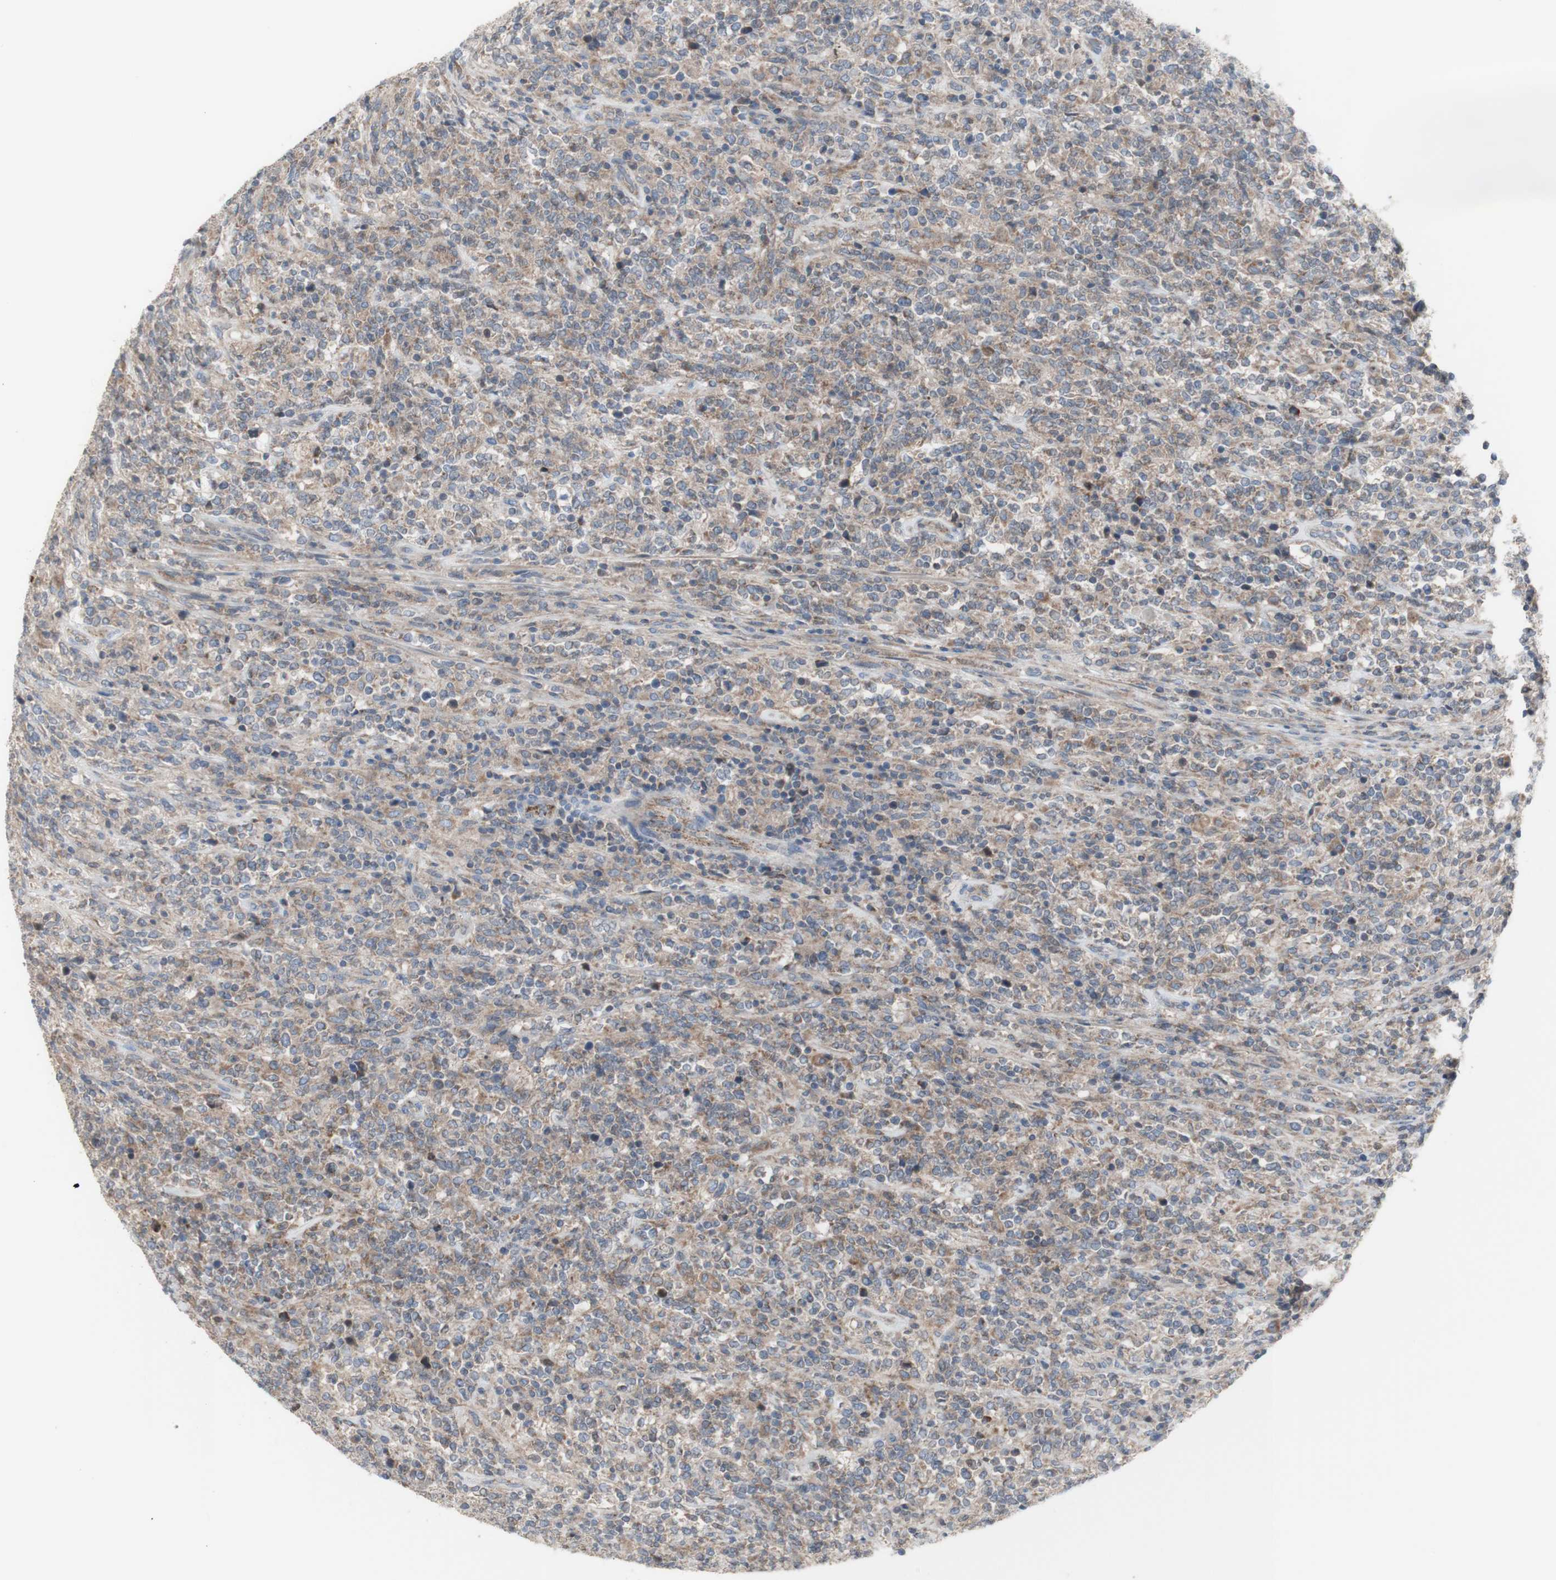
{"staining": {"intensity": "weak", "quantity": "<25%", "location": "cytoplasmic/membranous"}, "tissue": "lymphoma", "cell_type": "Tumor cells", "image_type": "cancer", "snomed": [{"axis": "morphology", "description": "Malignant lymphoma, non-Hodgkin's type, High grade"}, {"axis": "topography", "description": "Soft tissue"}], "caption": "DAB (3,3'-diaminobenzidine) immunohistochemical staining of human high-grade malignant lymphoma, non-Hodgkin's type demonstrates no significant expression in tumor cells.", "gene": "C3orf52", "patient": {"sex": "male", "age": 18}}